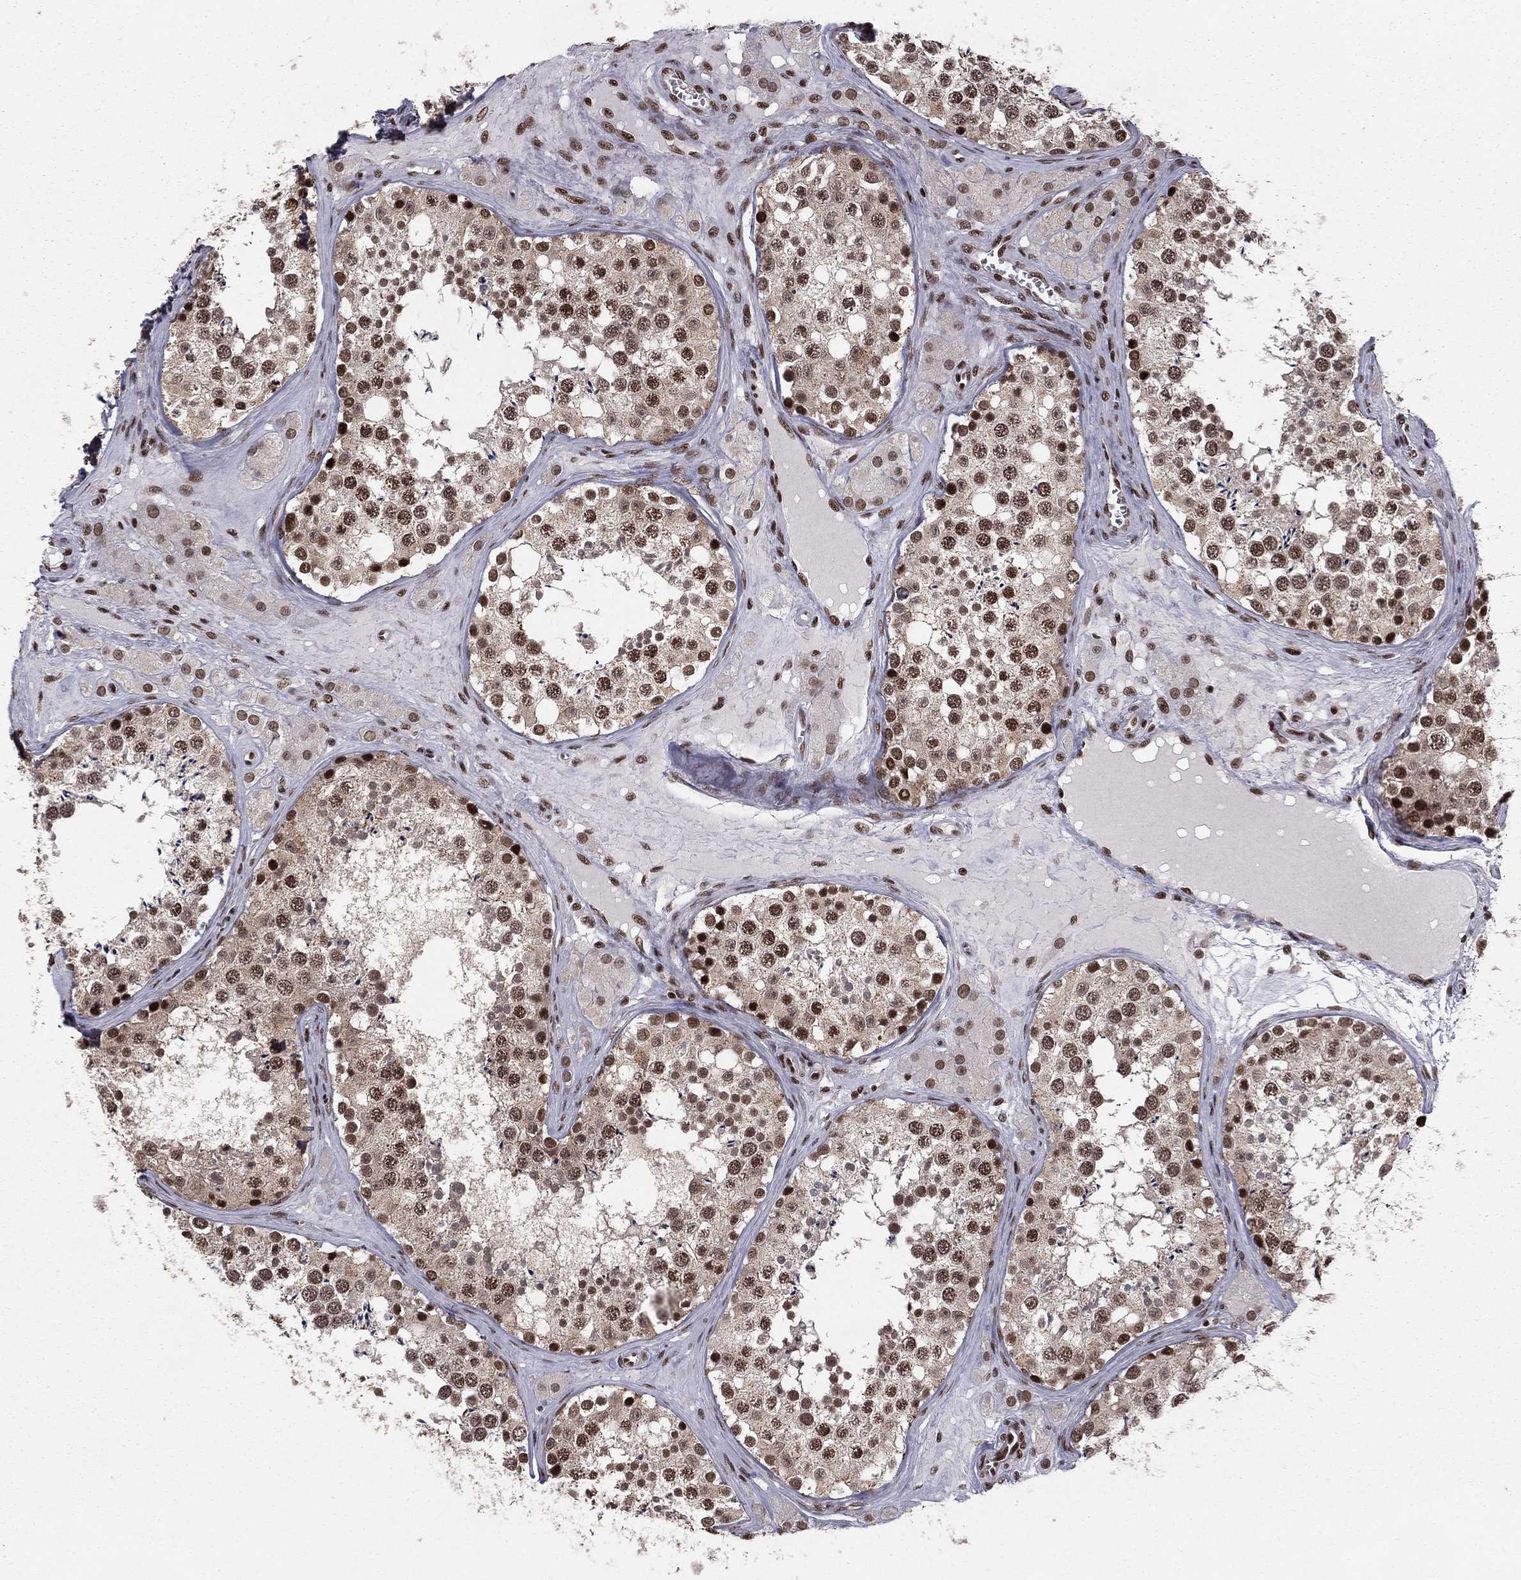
{"staining": {"intensity": "strong", "quantity": "<25%", "location": "nuclear"}, "tissue": "testis", "cell_type": "Cells in seminiferous ducts", "image_type": "normal", "snomed": [{"axis": "morphology", "description": "Normal tissue, NOS"}, {"axis": "topography", "description": "Testis"}], "caption": "Approximately <25% of cells in seminiferous ducts in unremarkable testis reveal strong nuclear protein staining as visualized by brown immunohistochemical staining.", "gene": "NFYB", "patient": {"sex": "male", "age": 31}}